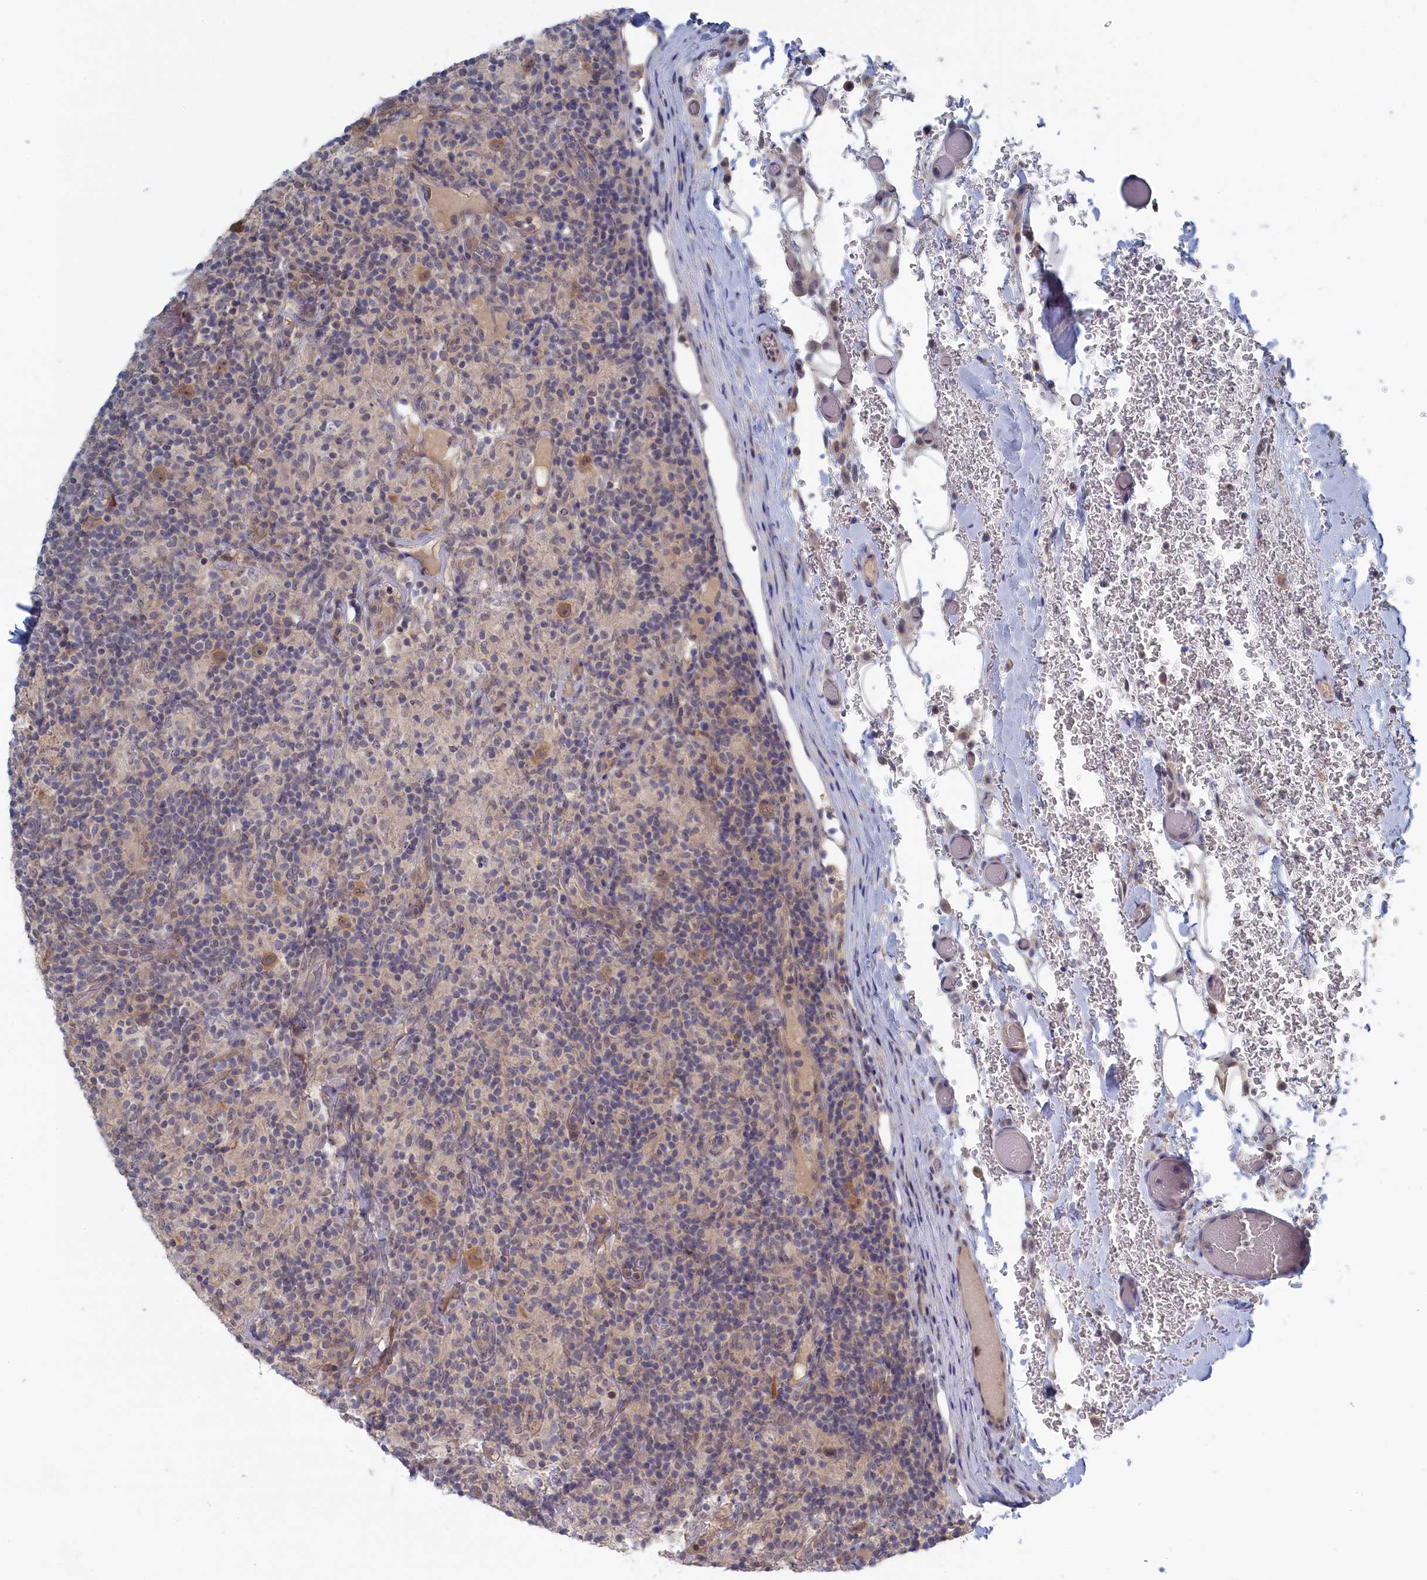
{"staining": {"intensity": "moderate", "quantity": ">75%", "location": "cytoplasmic/membranous,nuclear"}, "tissue": "lymphoma", "cell_type": "Tumor cells", "image_type": "cancer", "snomed": [{"axis": "morphology", "description": "Hodgkin's disease, NOS"}, {"axis": "topography", "description": "Lymph node"}], "caption": "Tumor cells display medium levels of moderate cytoplasmic/membranous and nuclear positivity in about >75% of cells in Hodgkin's disease. (IHC, brightfield microscopy, high magnification).", "gene": "IRGQ", "patient": {"sex": "male", "age": 70}}